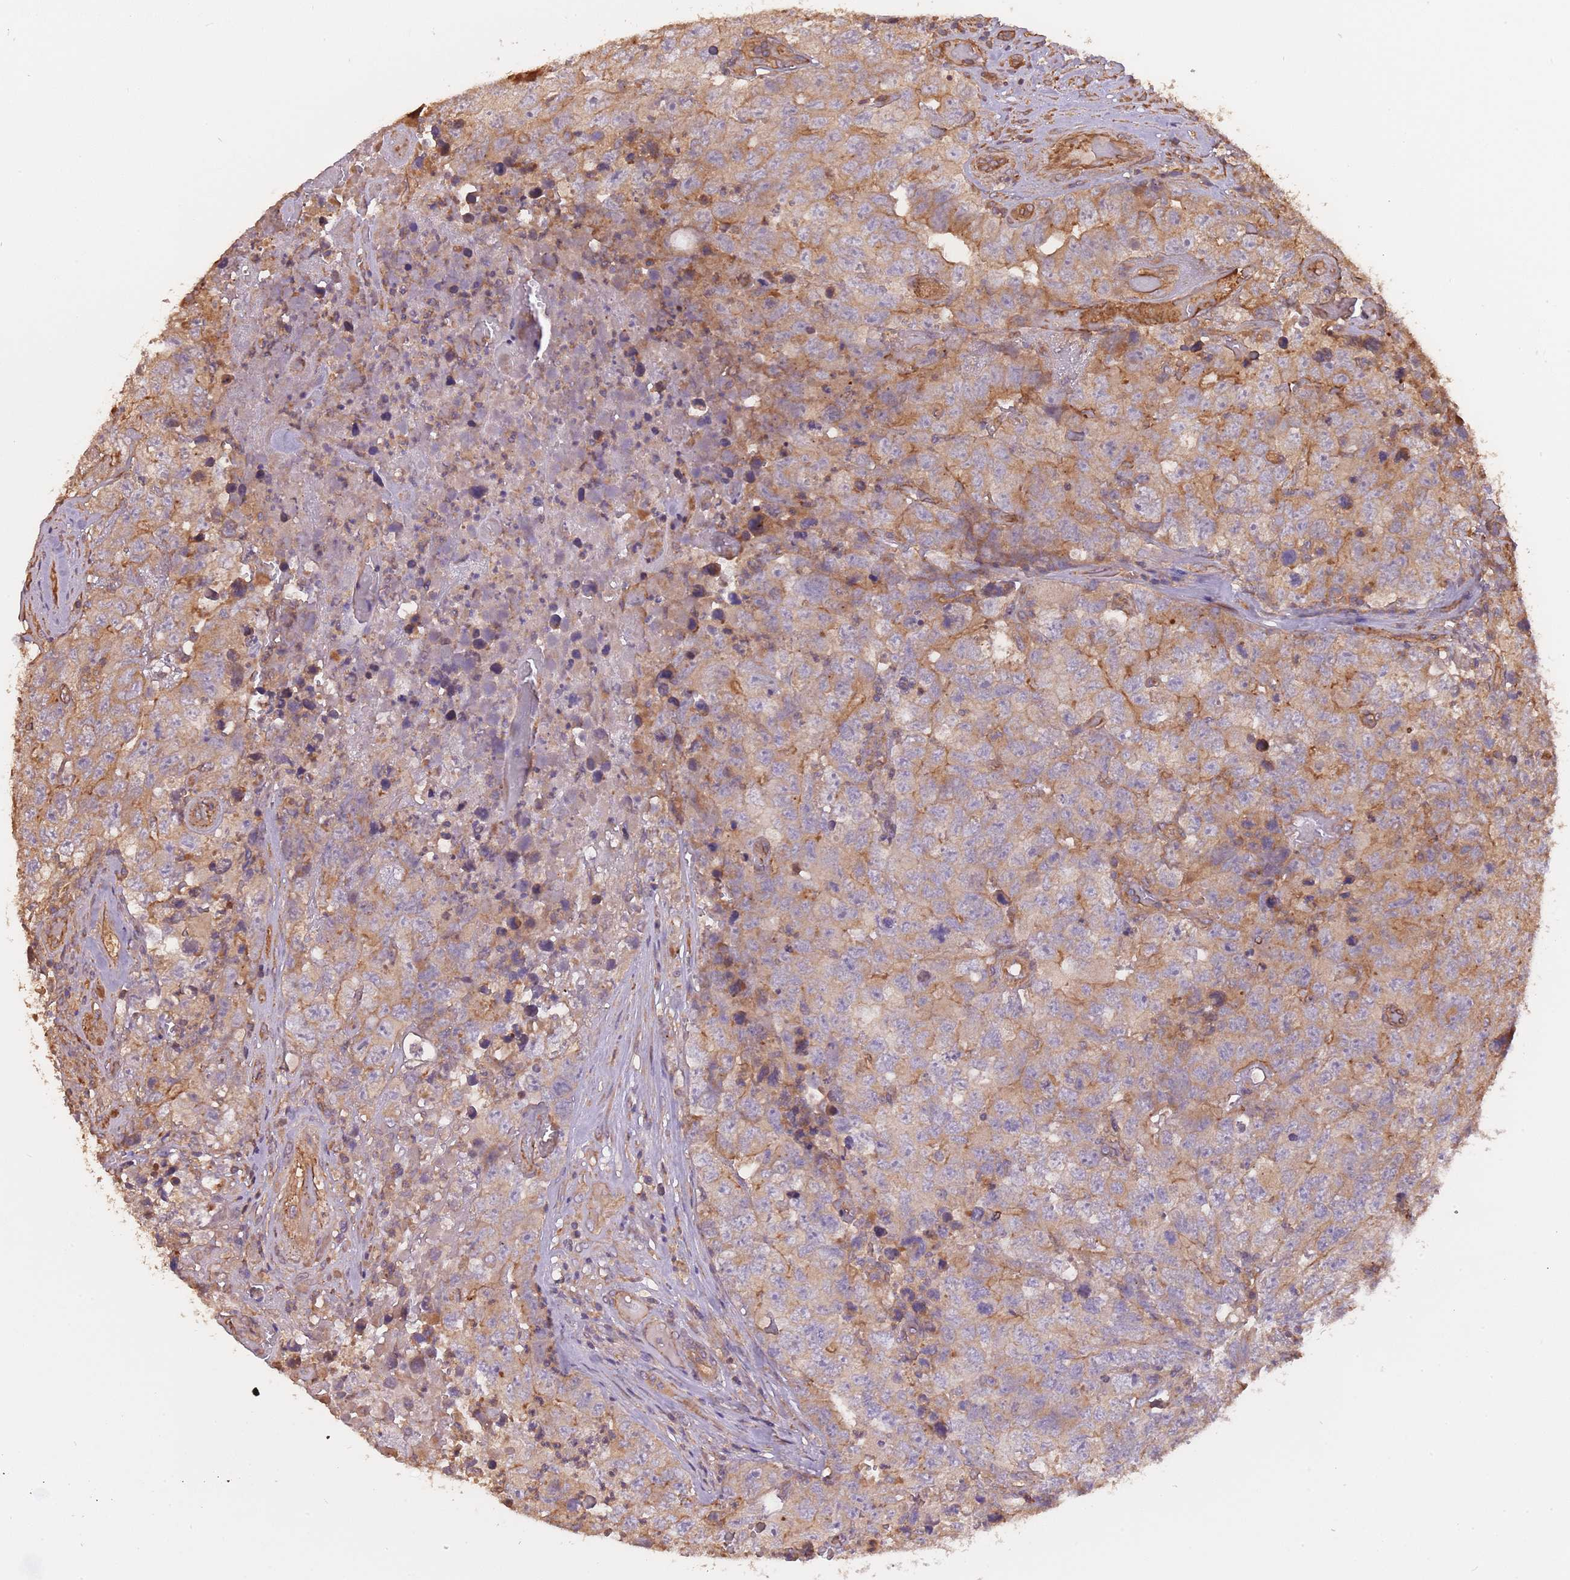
{"staining": {"intensity": "weak", "quantity": "25%-75%", "location": "cytoplasmic/membranous"}, "tissue": "testis cancer", "cell_type": "Tumor cells", "image_type": "cancer", "snomed": [{"axis": "morphology", "description": "Carcinoma, Embryonal, NOS"}, {"axis": "topography", "description": "Testis"}], "caption": "IHC (DAB (3,3'-diaminobenzidine)) staining of human testis embryonal carcinoma displays weak cytoplasmic/membranous protein positivity in about 25%-75% of tumor cells.", "gene": "ARMH3", "patient": {"sex": "male", "age": 31}}